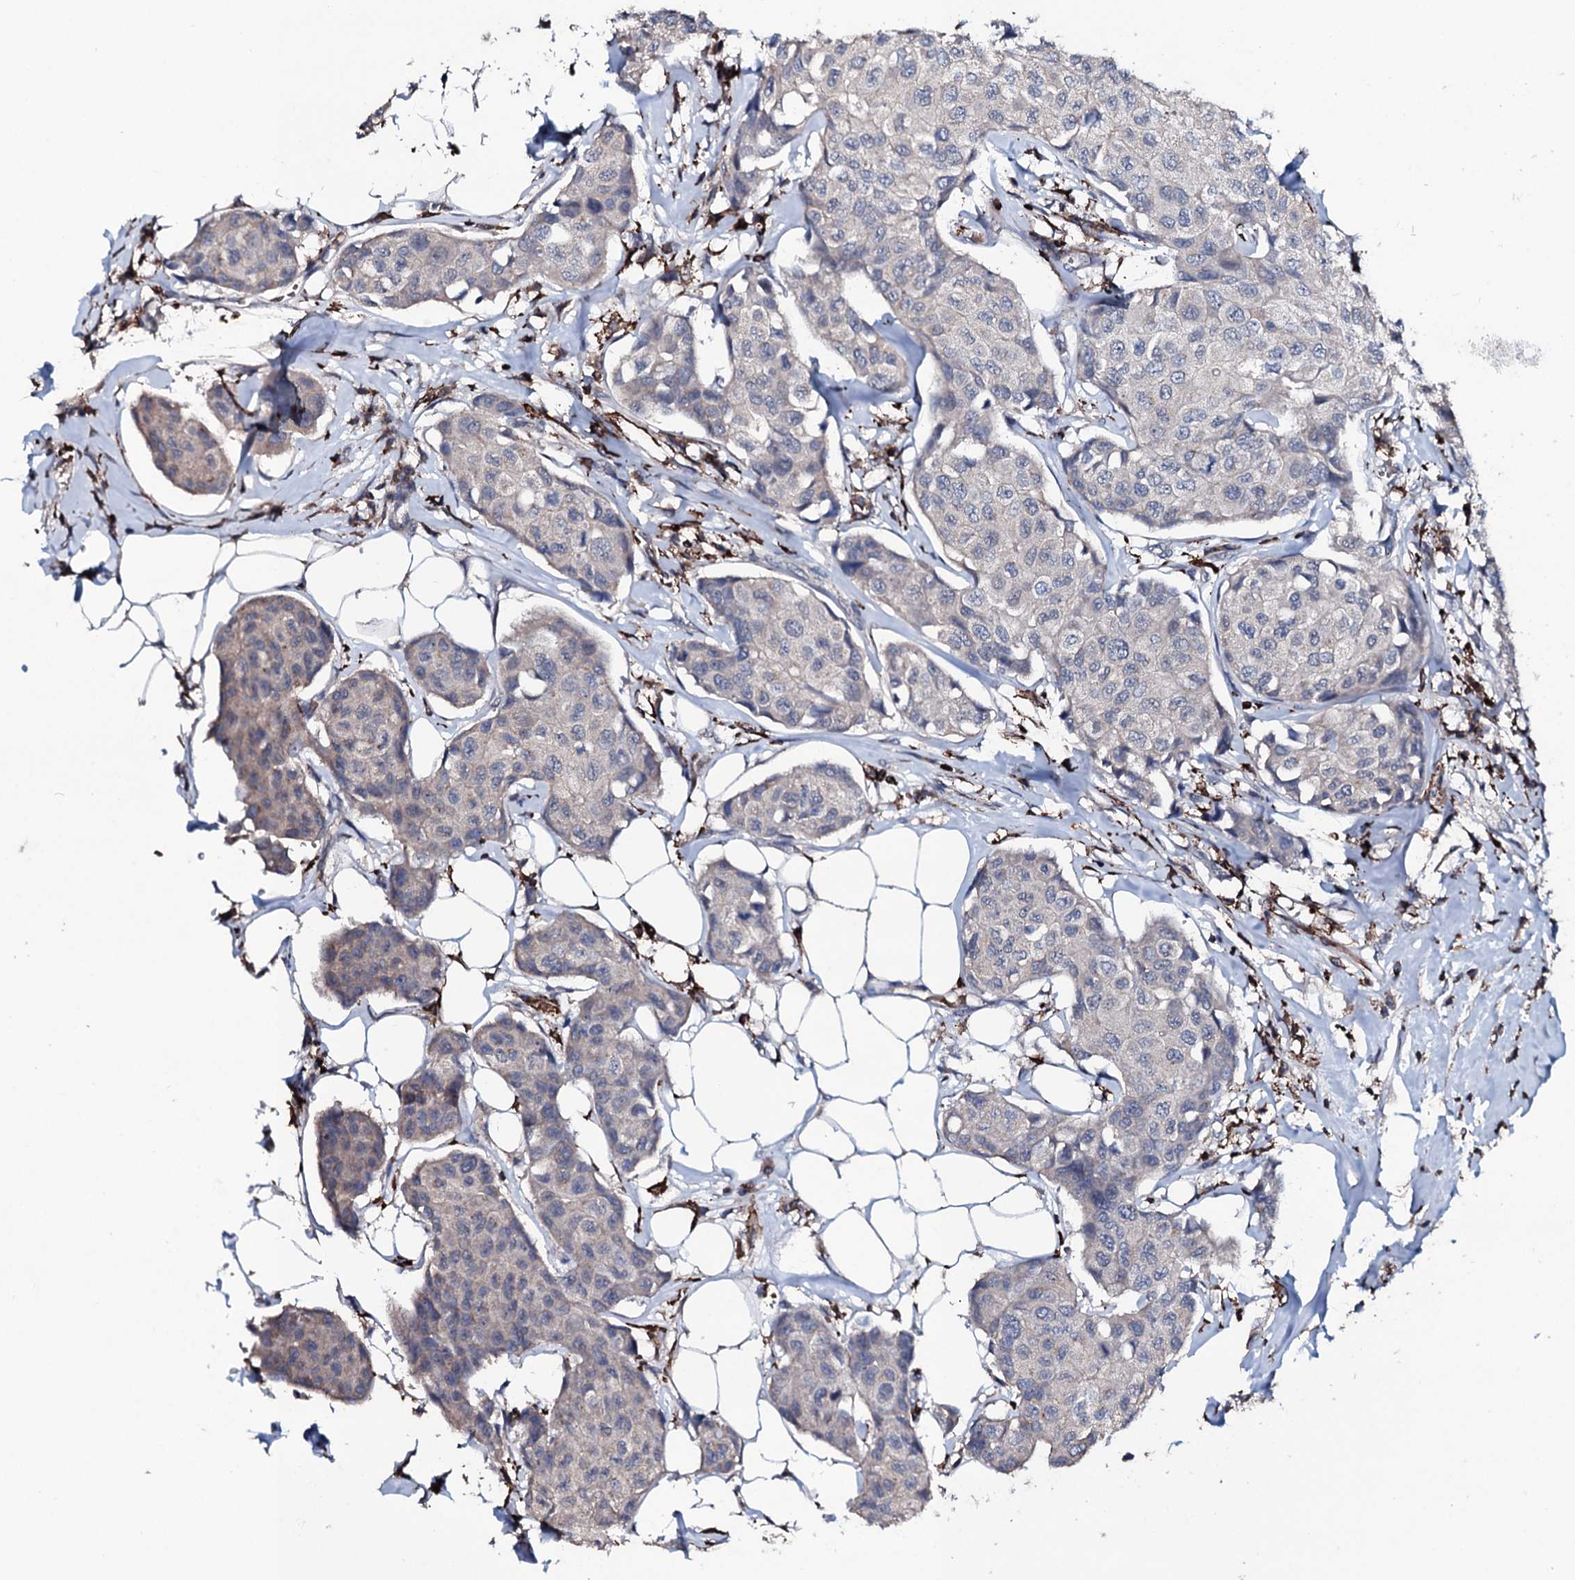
{"staining": {"intensity": "negative", "quantity": "none", "location": "none"}, "tissue": "breast cancer", "cell_type": "Tumor cells", "image_type": "cancer", "snomed": [{"axis": "morphology", "description": "Duct carcinoma"}, {"axis": "topography", "description": "Breast"}], "caption": "The photomicrograph demonstrates no staining of tumor cells in breast cancer.", "gene": "OGFOD2", "patient": {"sex": "female", "age": 80}}